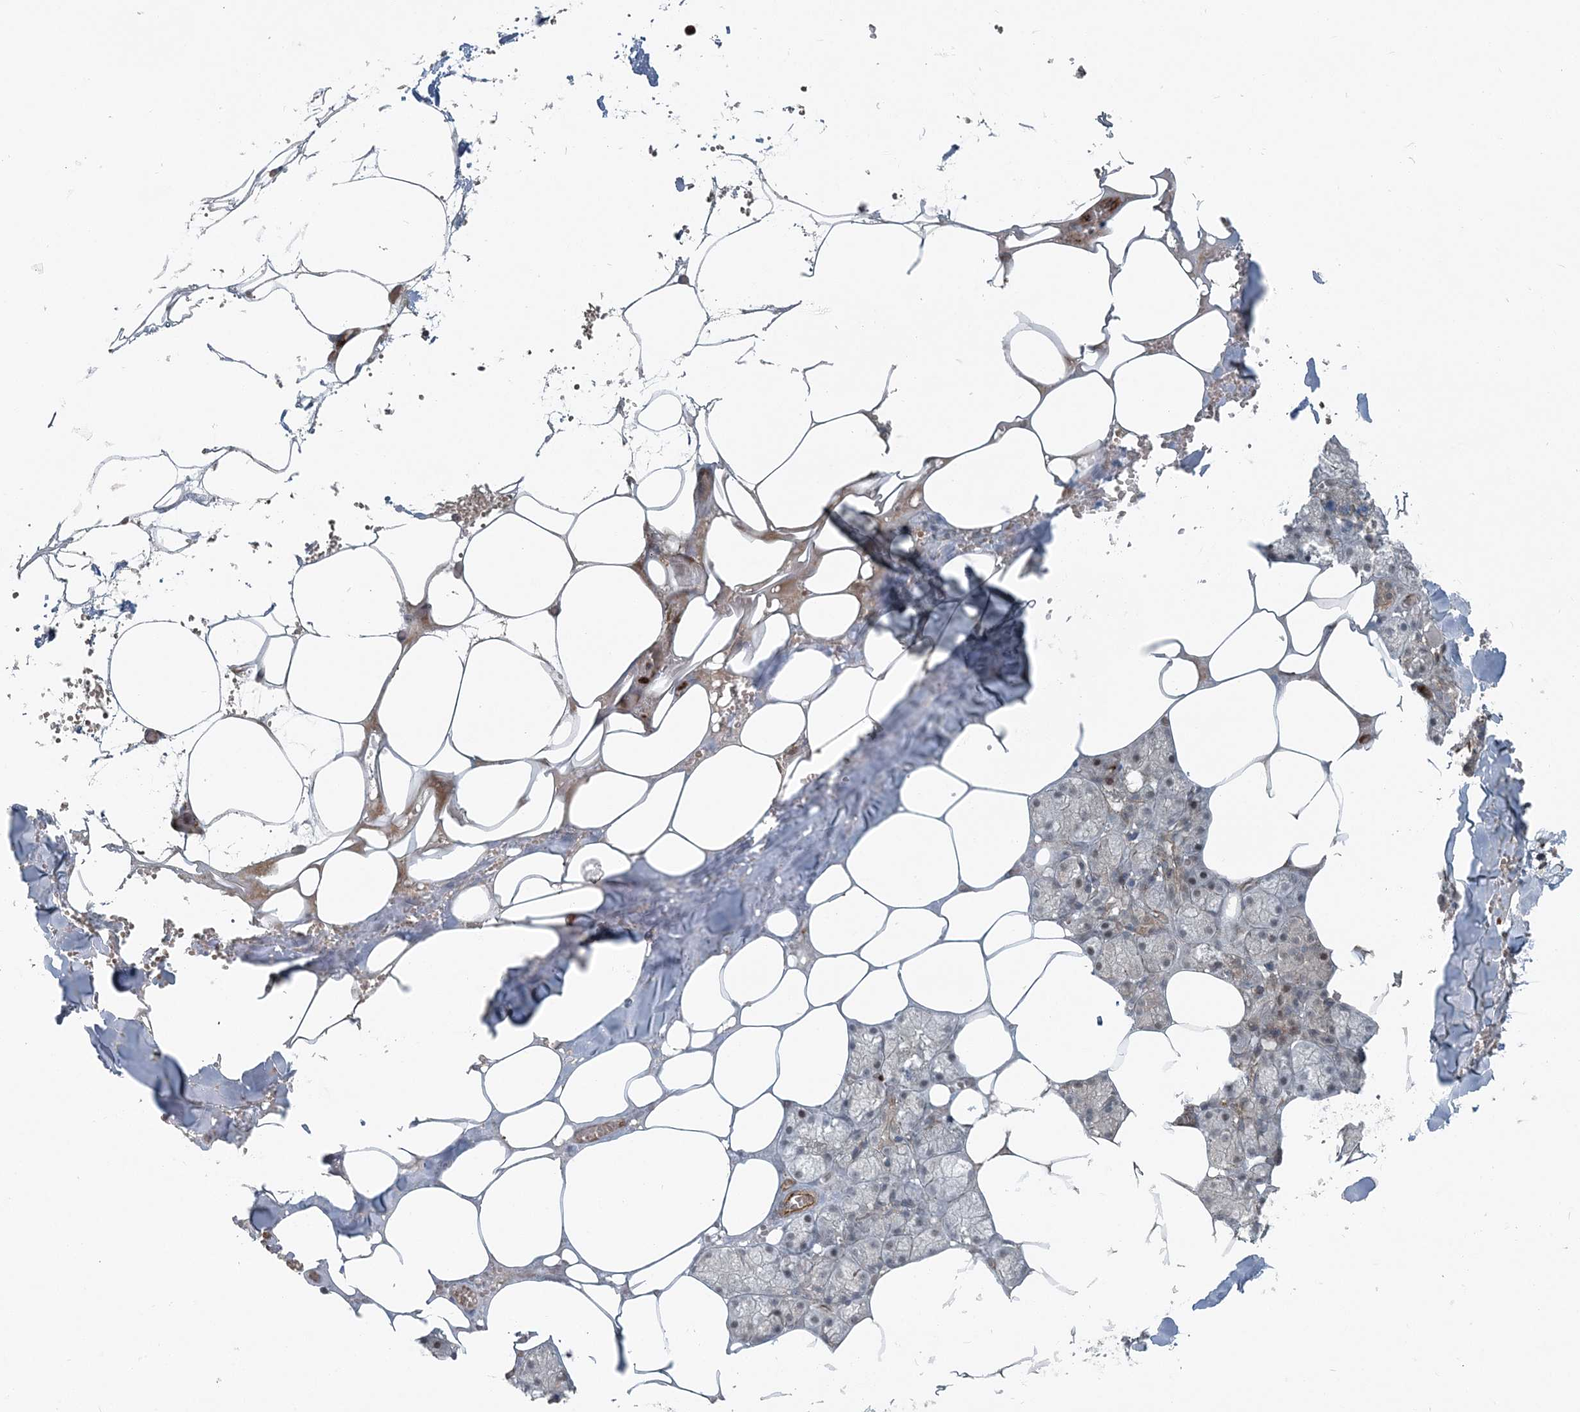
{"staining": {"intensity": "moderate", "quantity": "<25%", "location": "cytoplasmic/membranous"}, "tissue": "salivary gland", "cell_type": "Glandular cells", "image_type": "normal", "snomed": [{"axis": "morphology", "description": "Normal tissue, NOS"}, {"axis": "topography", "description": "Salivary gland"}], "caption": "This photomicrograph reveals immunohistochemistry staining of unremarkable human salivary gland, with low moderate cytoplasmic/membranous positivity in approximately <25% of glandular cells.", "gene": "FBXL17", "patient": {"sex": "male", "age": 62}}